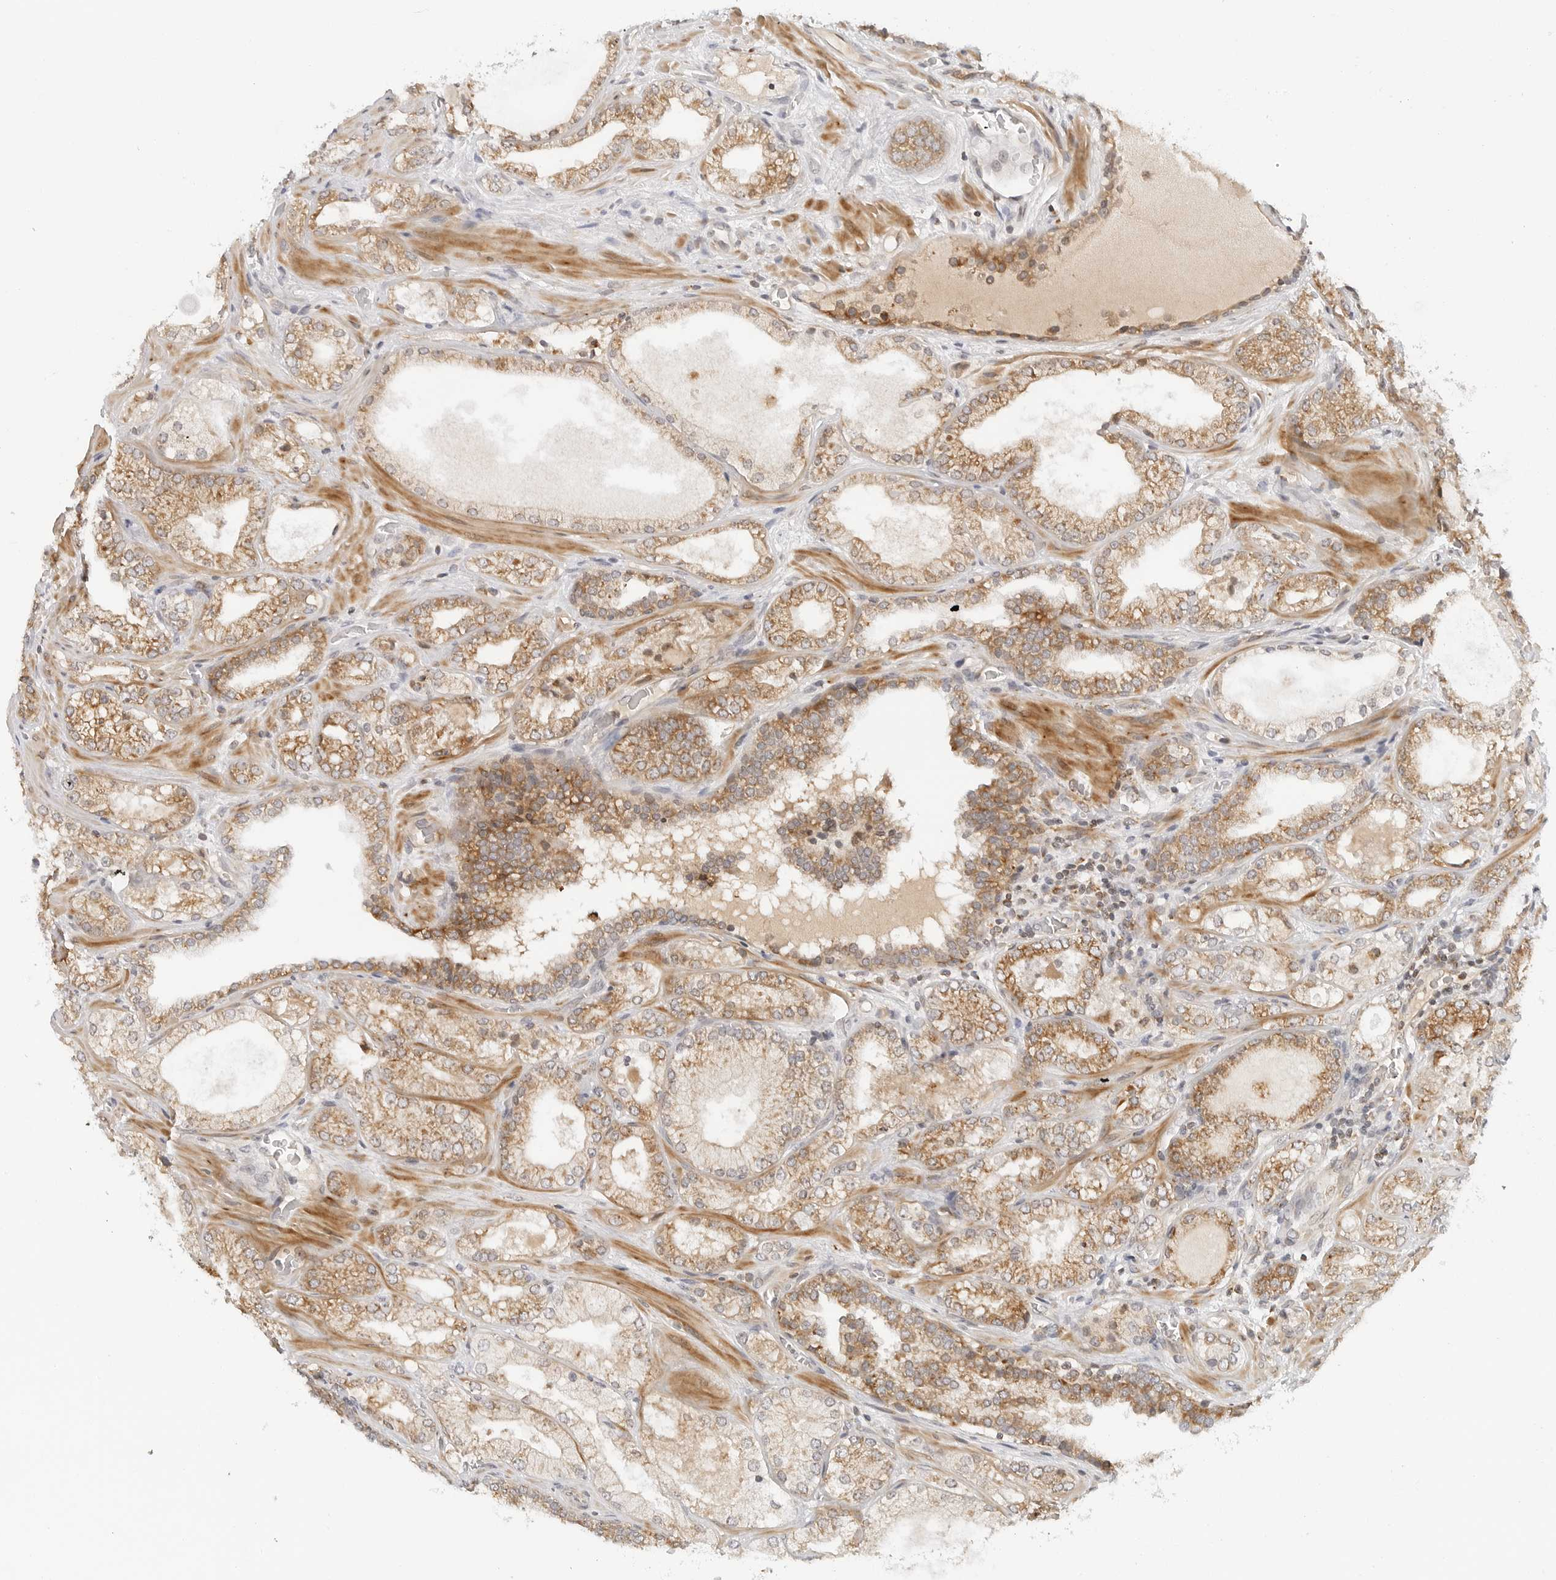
{"staining": {"intensity": "moderate", "quantity": ">75%", "location": "cytoplasmic/membranous"}, "tissue": "prostate cancer", "cell_type": "Tumor cells", "image_type": "cancer", "snomed": [{"axis": "morphology", "description": "Adenocarcinoma, High grade"}, {"axis": "topography", "description": "Prostate"}], "caption": "DAB immunohistochemical staining of human high-grade adenocarcinoma (prostate) shows moderate cytoplasmic/membranous protein positivity in about >75% of tumor cells.", "gene": "DYRK4", "patient": {"sex": "male", "age": 58}}